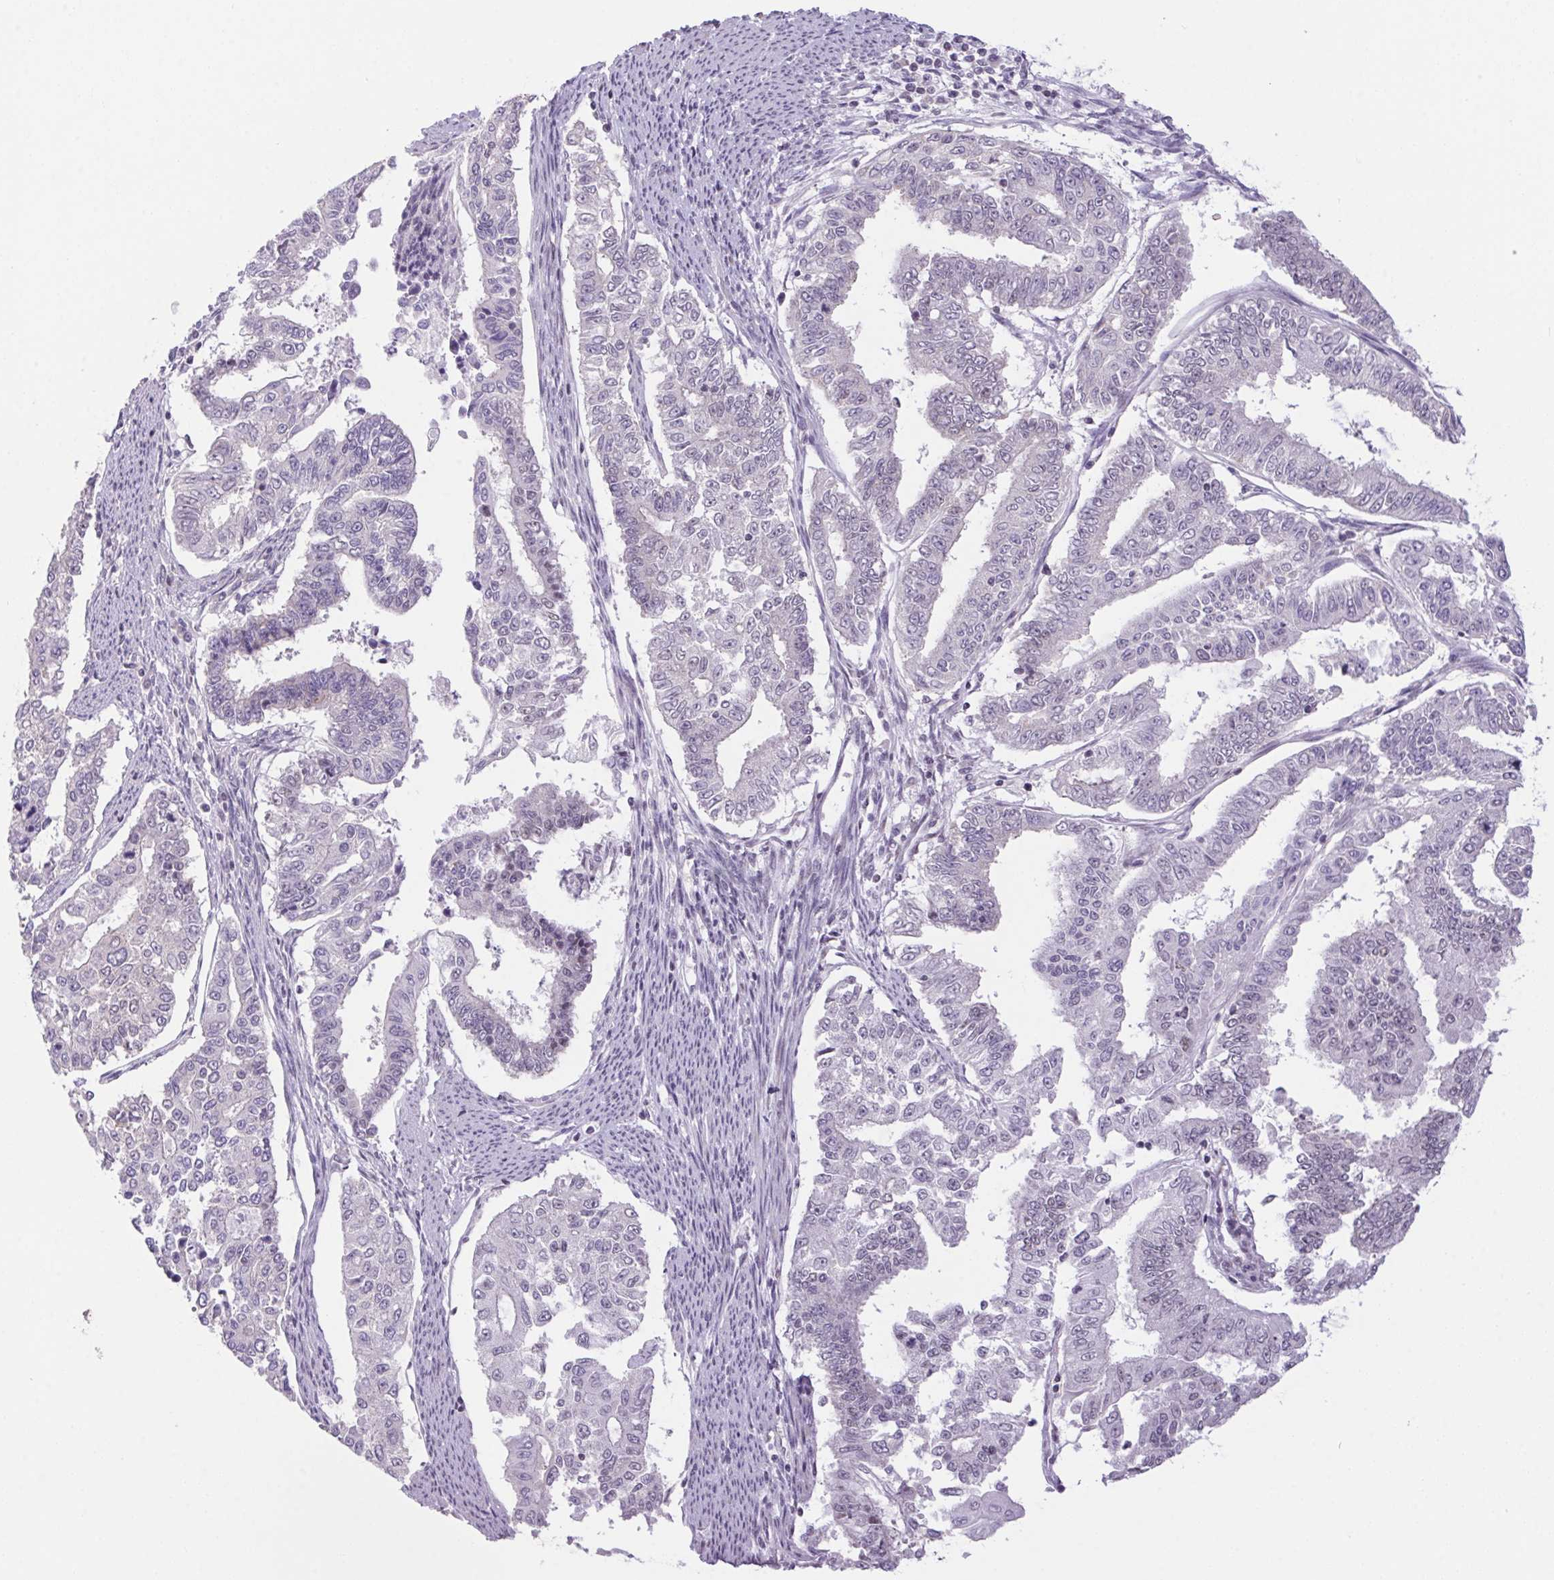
{"staining": {"intensity": "negative", "quantity": "none", "location": "none"}, "tissue": "endometrial cancer", "cell_type": "Tumor cells", "image_type": "cancer", "snomed": [{"axis": "morphology", "description": "Adenocarcinoma, NOS"}, {"axis": "topography", "description": "Uterus"}], "caption": "Tumor cells are negative for protein expression in human adenocarcinoma (endometrial).", "gene": "DDX17", "patient": {"sex": "female", "age": 59}}